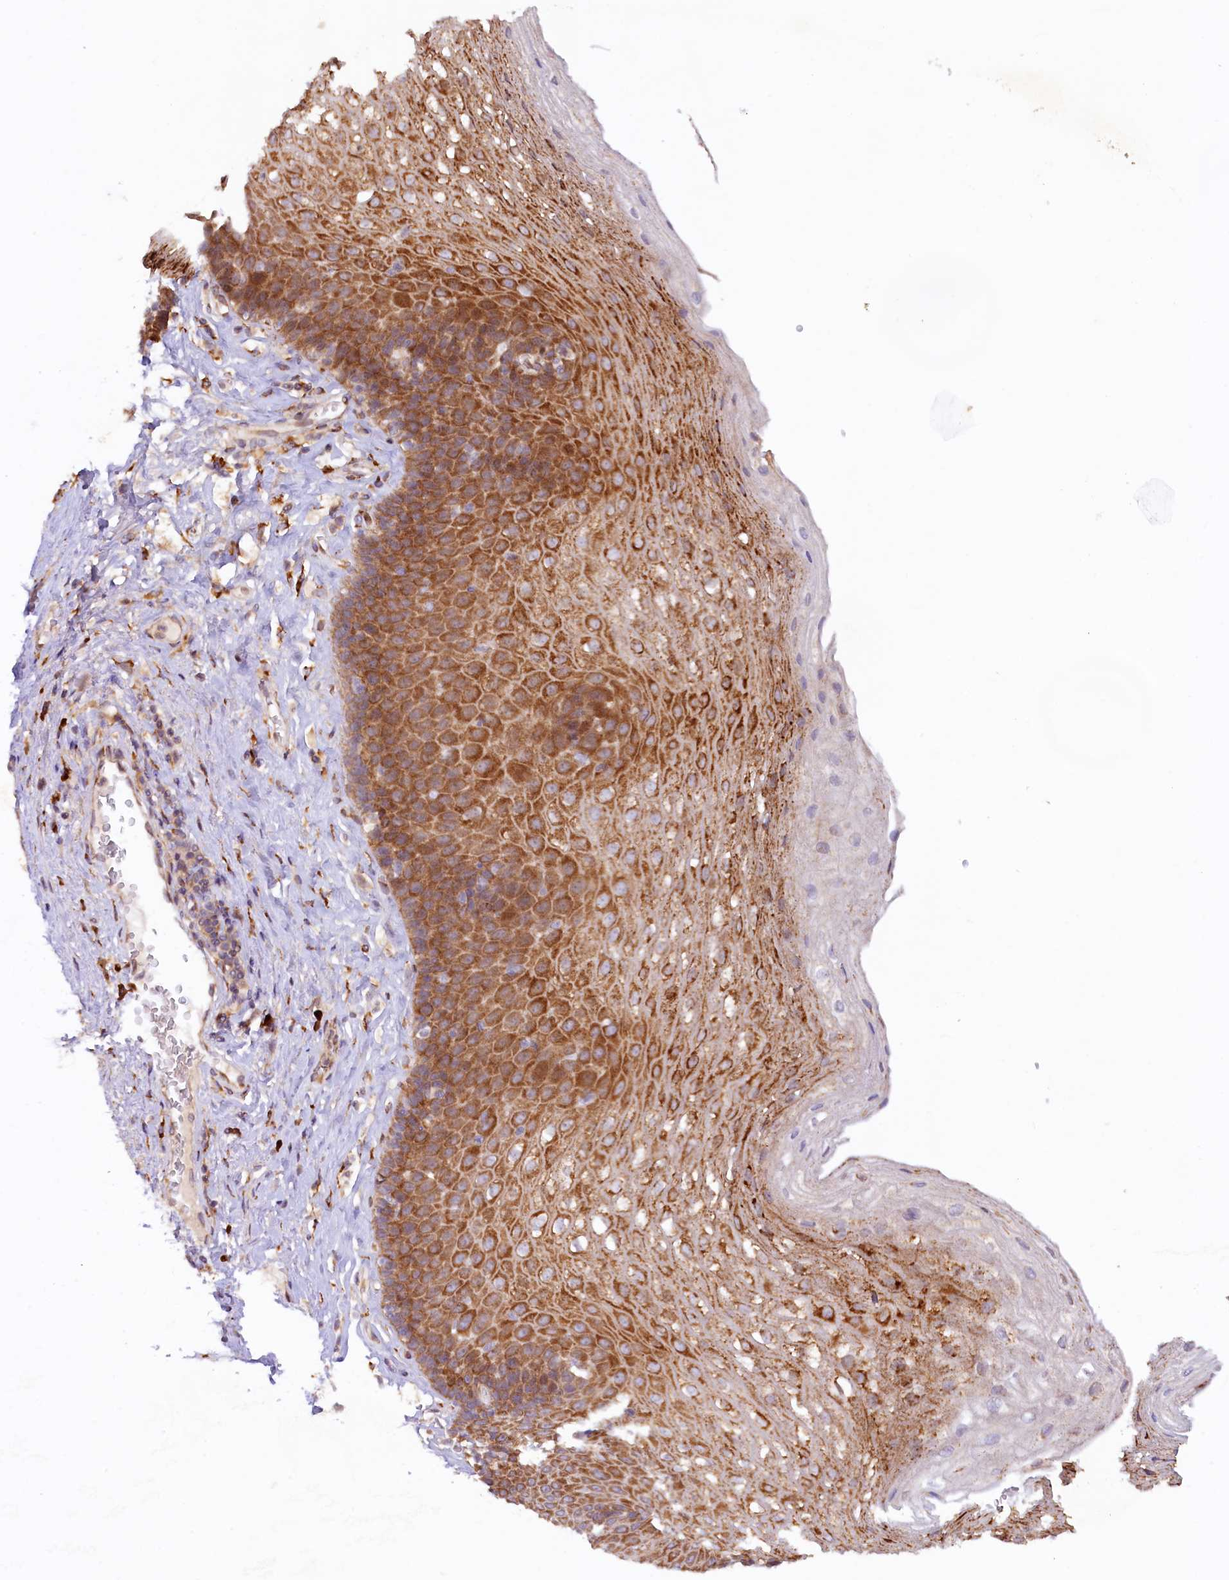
{"staining": {"intensity": "strong", "quantity": "25%-75%", "location": "cytoplasmic/membranous"}, "tissue": "esophagus", "cell_type": "Squamous epithelial cells", "image_type": "normal", "snomed": [{"axis": "morphology", "description": "Normal tissue, NOS"}, {"axis": "topography", "description": "Esophagus"}], "caption": "Unremarkable esophagus shows strong cytoplasmic/membranous expression in approximately 25%-75% of squamous epithelial cells (DAB (3,3'-diaminobenzidine) IHC, brown staining for protein, blue staining for nuclei)..", "gene": "SSC5D", "patient": {"sex": "female", "age": 66}}